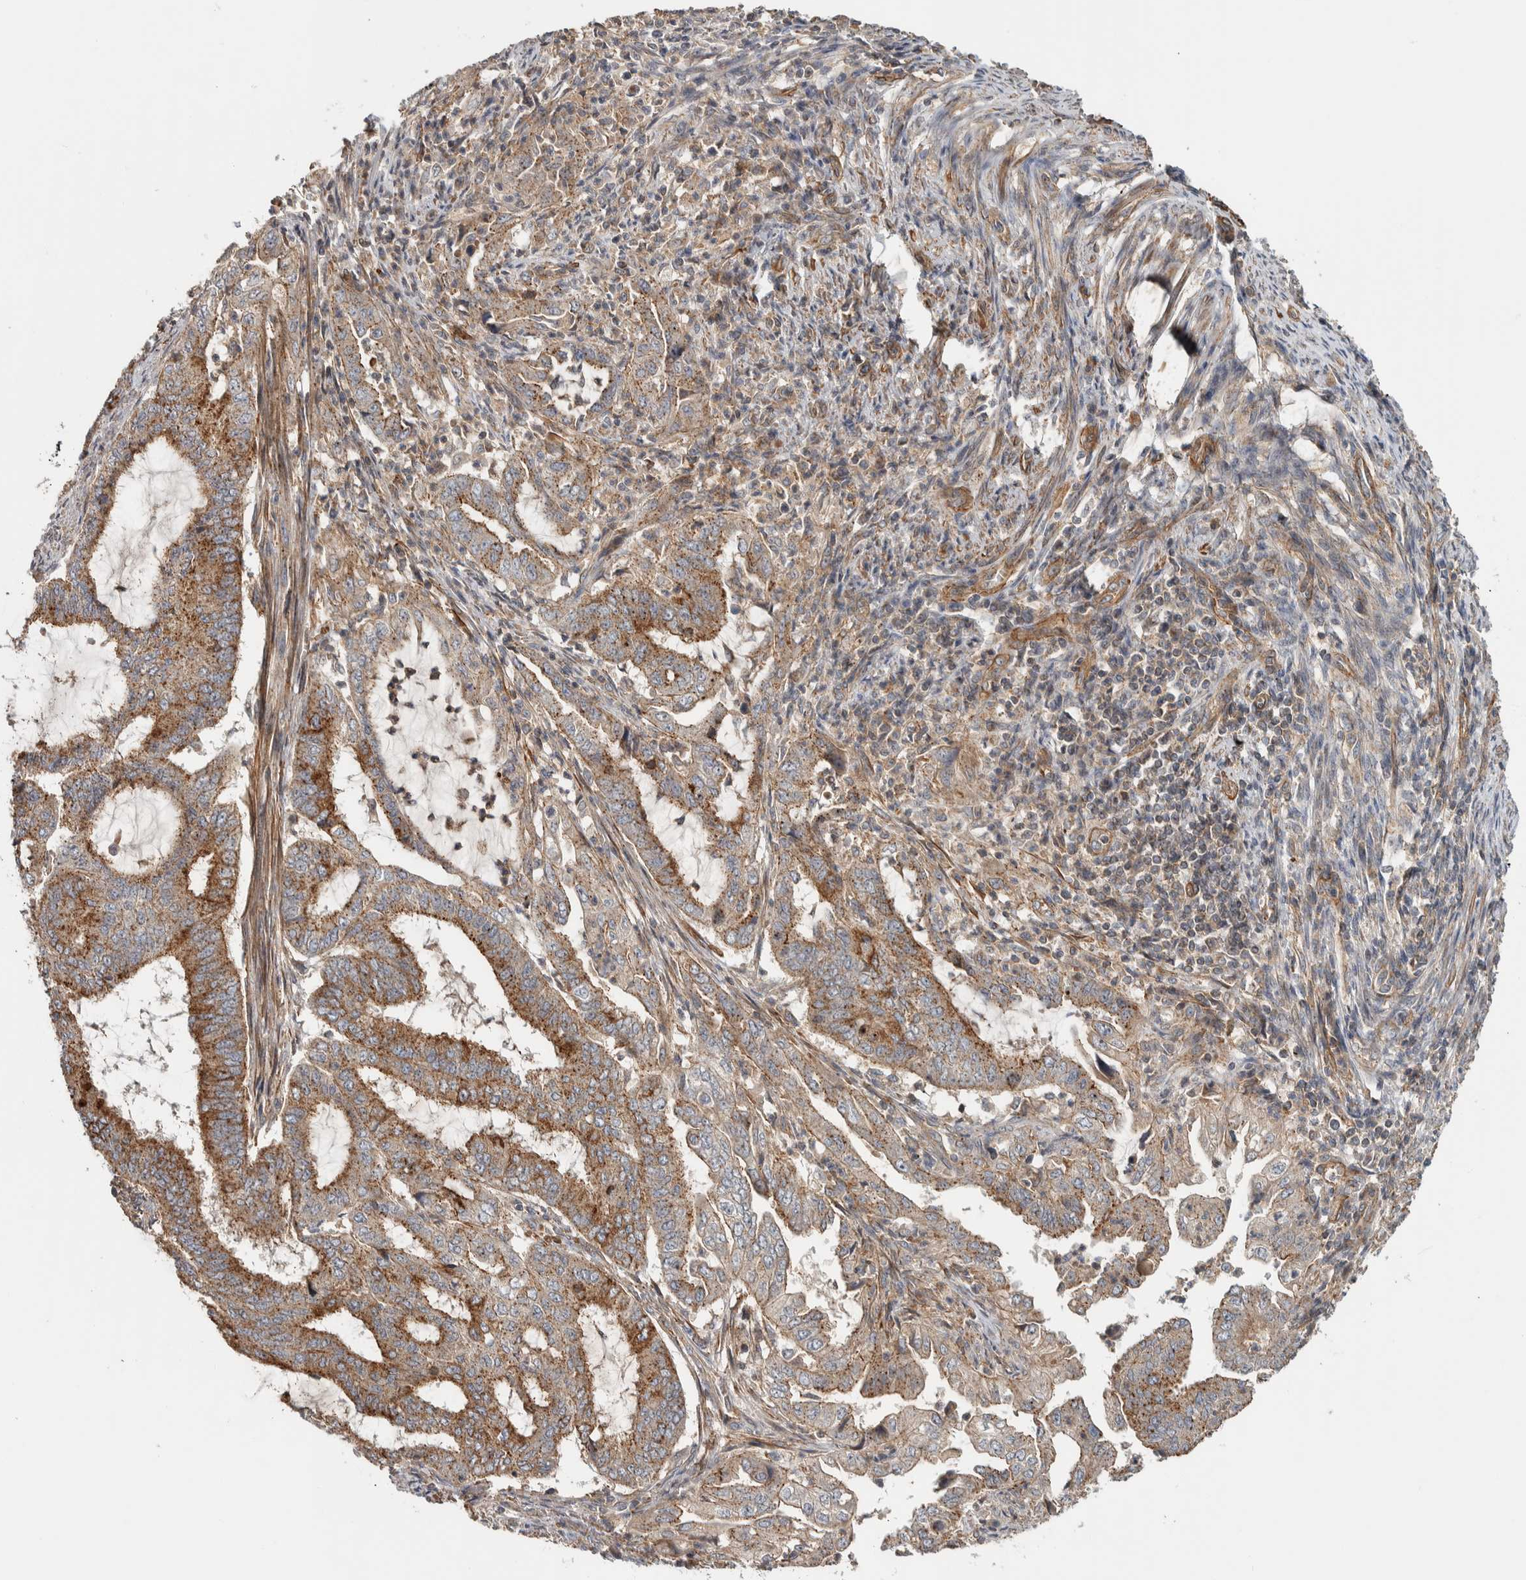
{"staining": {"intensity": "moderate", "quantity": ">75%", "location": "cytoplasmic/membranous"}, "tissue": "endometrial cancer", "cell_type": "Tumor cells", "image_type": "cancer", "snomed": [{"axis": "morphology", "description": "Adenocarcinoma, NOS"}, {"axis": "topography", "description": "Endometrium"}], "caption": "A high-resolution photomicrograph shows IHC staining of endometrial cancer (adenocarcinoma), which exhibits moderate cytoplasmic/membranous expression in approximately >75% of tumor cells.", "gene": "TBC1D31", "patient": {"sex": "female", "age": 51}}